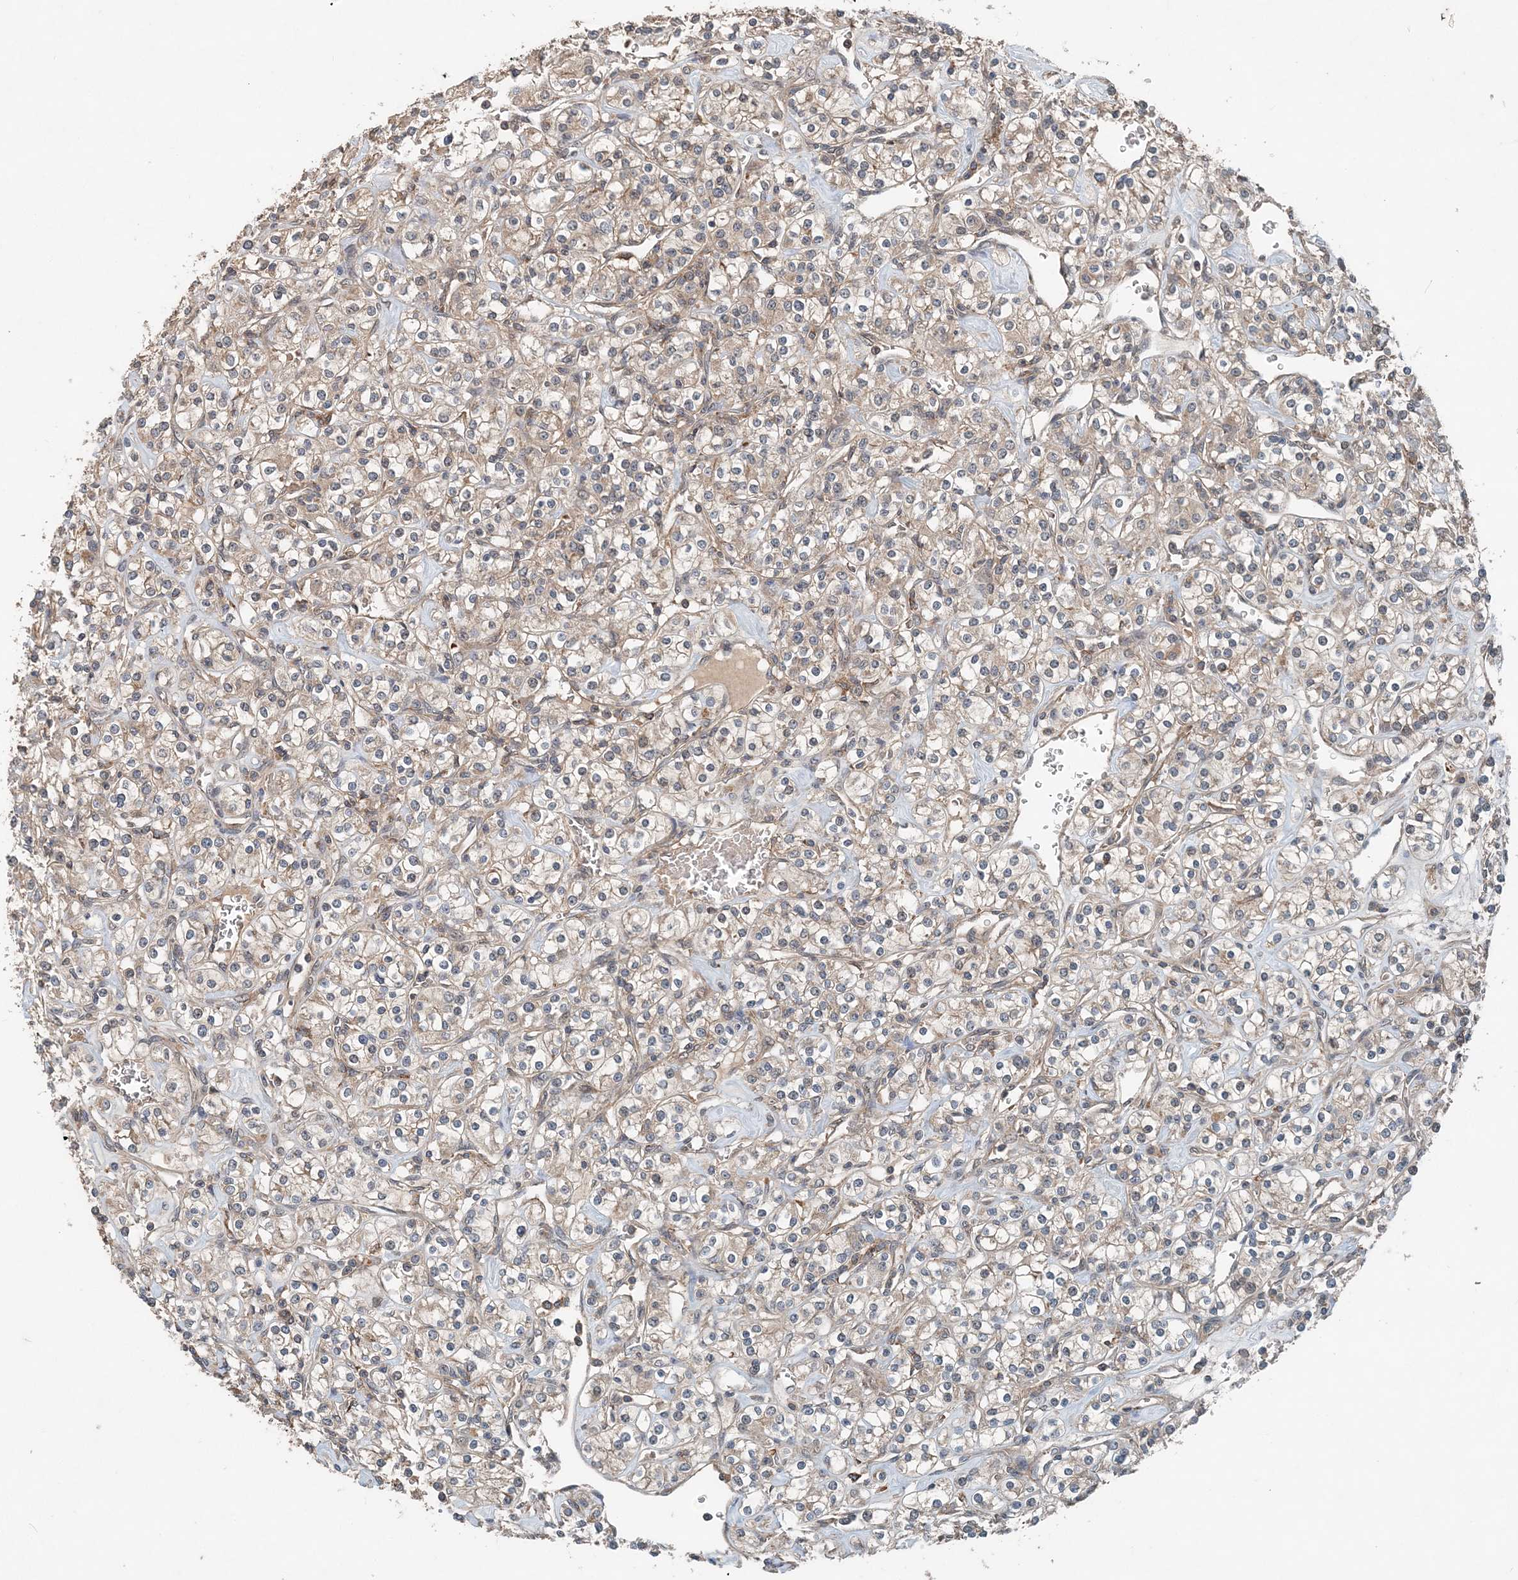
{"staining": {"intensity": "weak", "quantity": "25%-75%", "location": "cytoplasmic/membranous"}, "tissue": "renal cancer", "cell_type": "Tumor cells", "image_type": "cancer", "snomed": [{"axis": "morphology", "description": "Adenocarcinoma, NOS"}, {"axis": "topography", "description": "Kidney"}], "caption": "The histopathology image displays immunohistochemical staining of adenocarcinoma (renal). There is weak cytoplasmic/membranous staining is identified in about 25%-75% of tumor cells.", "gene": "SMPD3", "patient": {"sex": "male", "age": 77}}